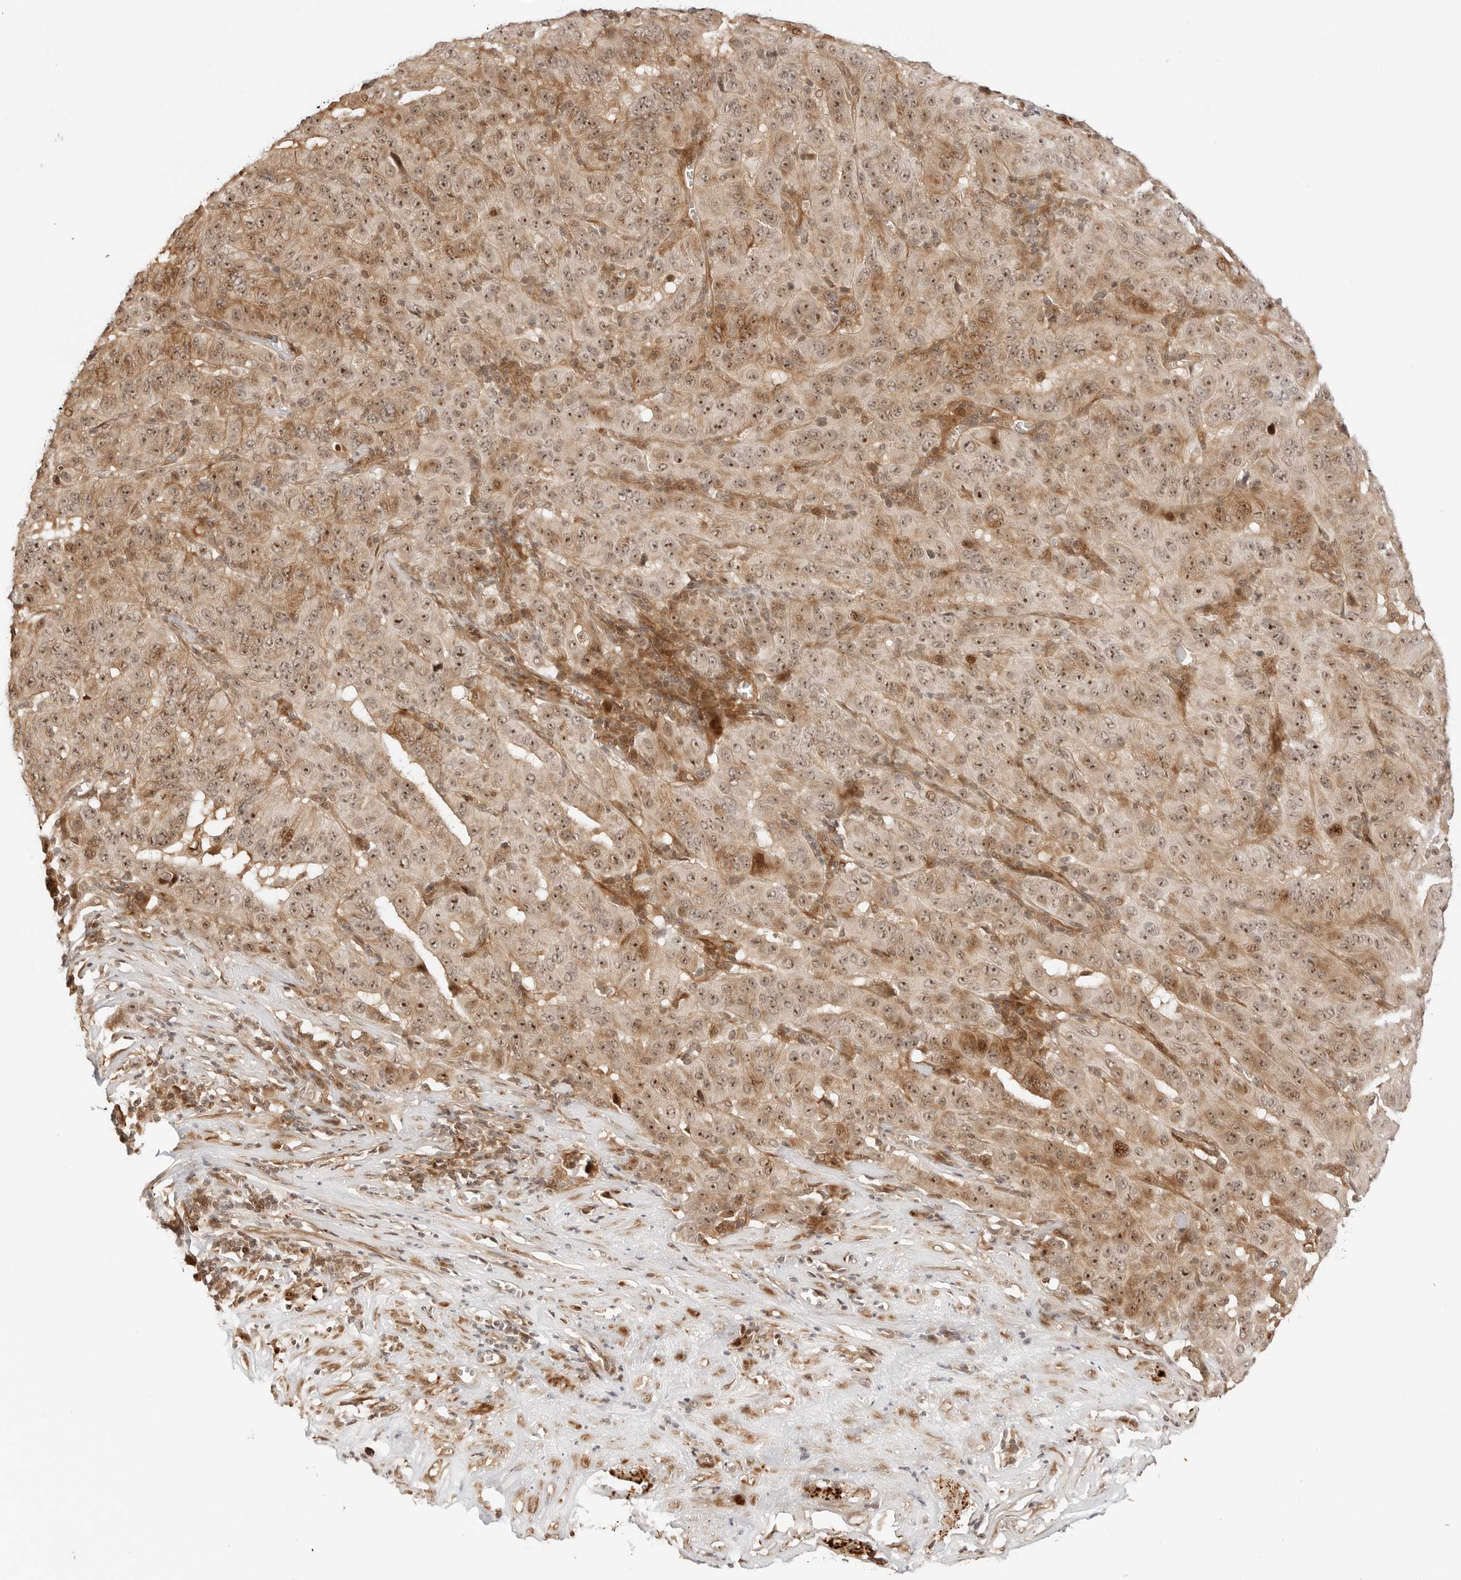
{"staining": {"intensity": "moderate", "quantity": ">75%", "location": "cytoplasmic/membranous,nuclear"}, "tissue": "pancreatic cancer", "cell_type": "Tumor cells", "image_type": "cancer", "snomed": [{"axis": "morphology", "description": "Adenocarcinoma, NOS"}, {"axis": "topography", "description": "Pancreas"}], "caption": "An image of adenocarcinoma (pancreatic) stained for a protein demonstrates moderate cytoplasmic/membranous and nuclear brown staining in tumor cells.", "gene": "GEM", "patient": {"sex": "male", "age": 63}}